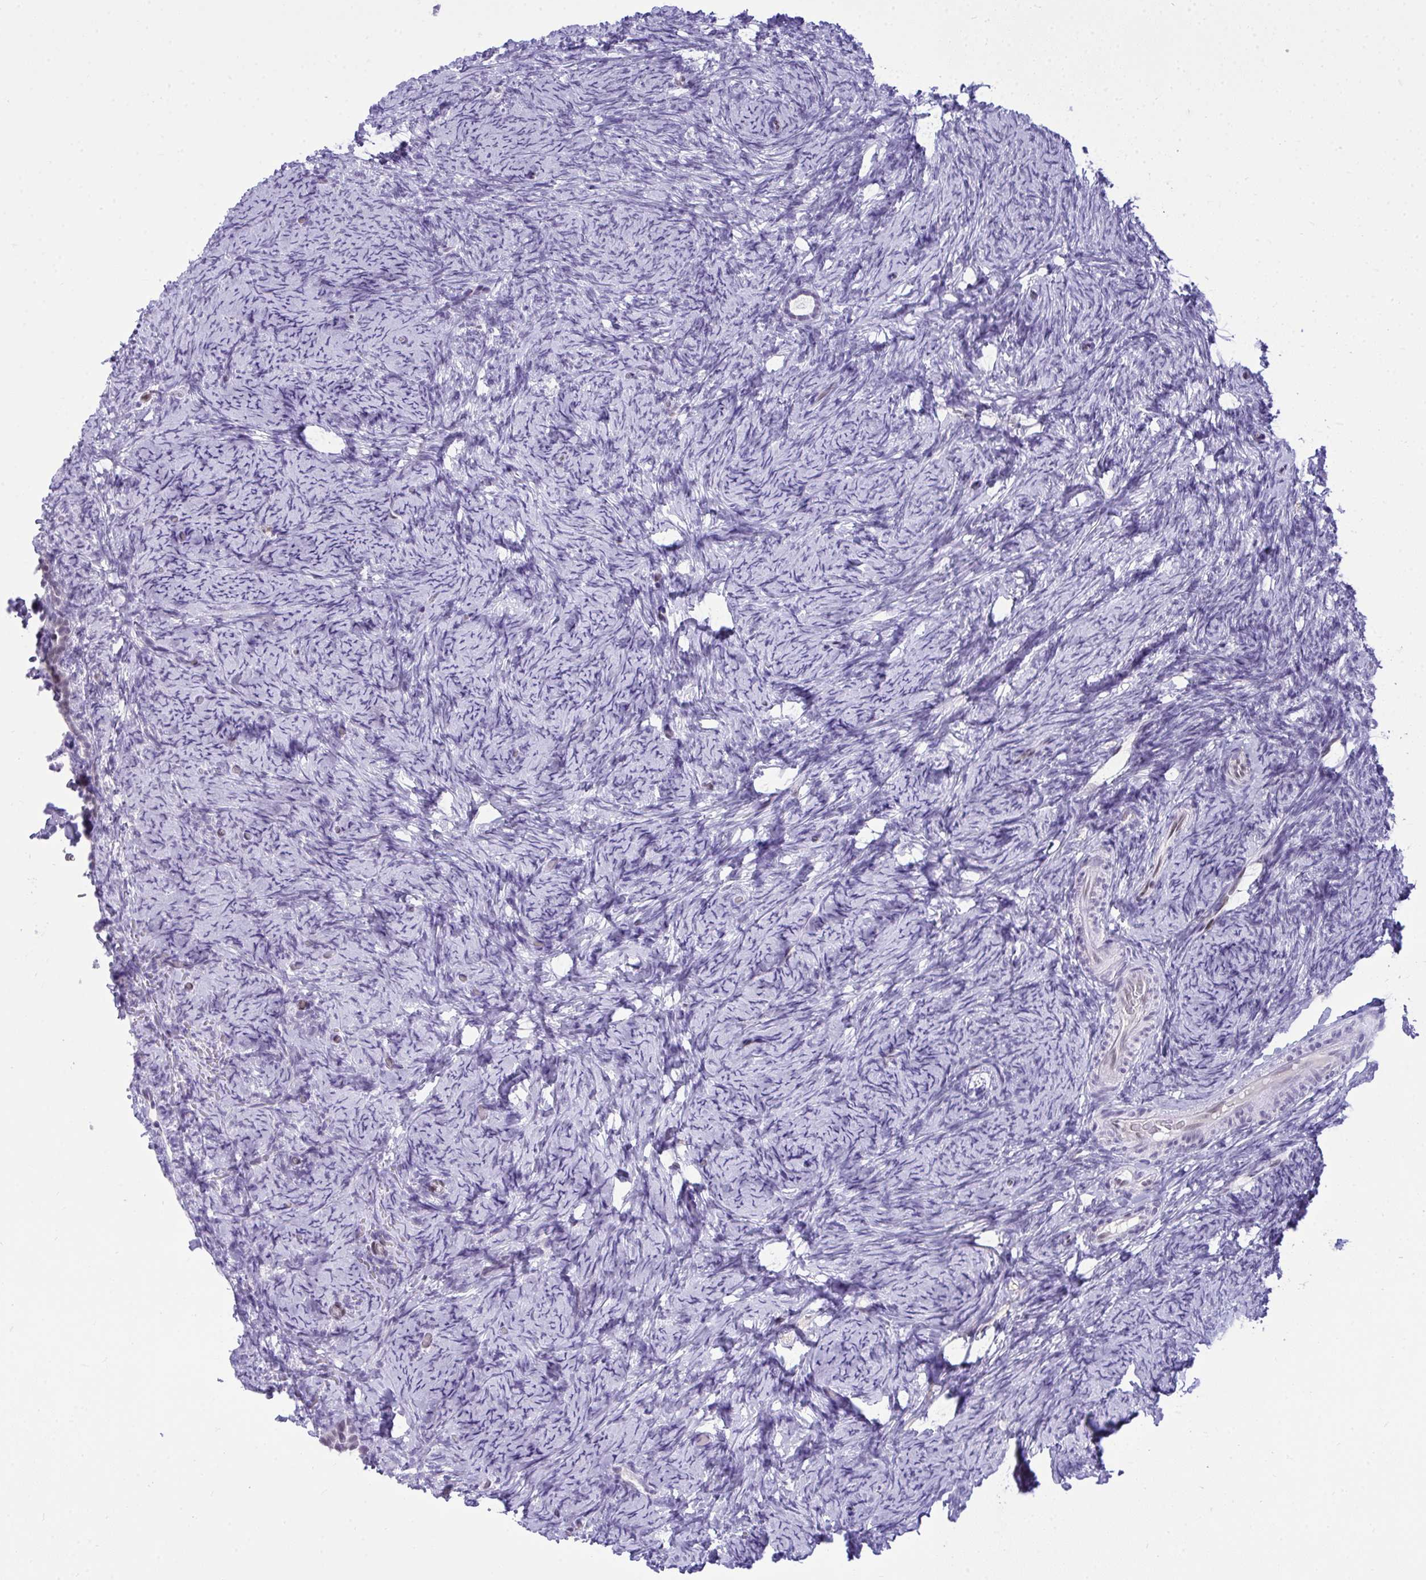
{"staining": {"intensity": "negative", "quantity": "none", "location": "none"}, "tissue": "ovary", "cell_type": "Follicle cells", "image_type": "normal", "snomed": [{"axis": "morphology", "description": "Normal tissue, NOS"}, {"axis": "topography", "description": "Ovary"}], "caption": "The immunohistochemistry micrograph has no significant staining in follicle cells of ovary. (Immunohistochemistry (ihc), brightfield microscopy, high magnification).", "gene": "TEAD4", "patient": {"sex": "female", "age": 34}}